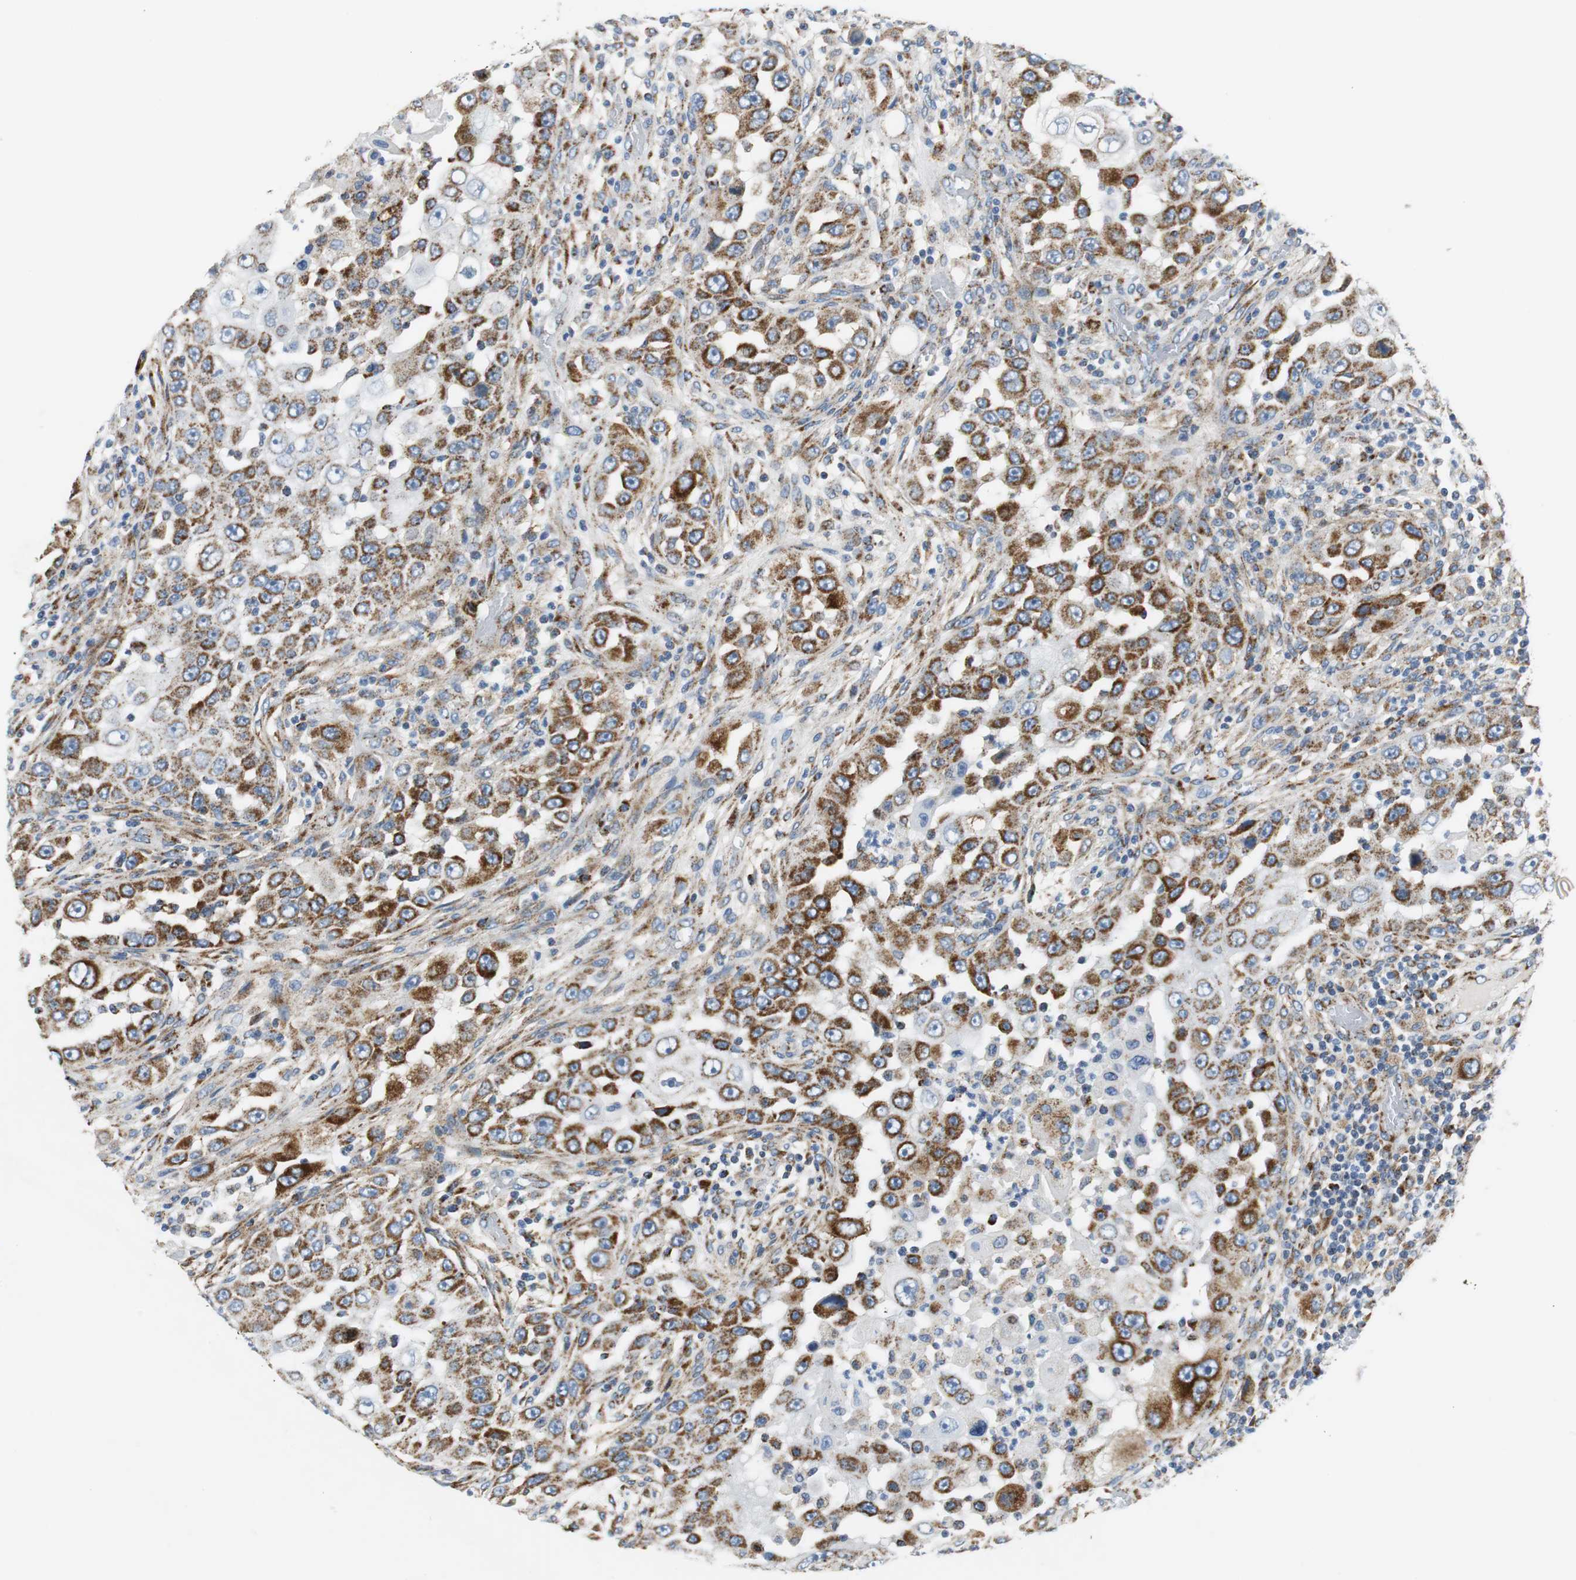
{"staining": {"intensity": "strong", "quantity": ">75%", "location": "cytoplasmic/membranous"}, "tissue": "head and neck cancer", "cell_type": "Tumor cells", "image_type": "cancer", "snomed": [{"axis": "morphology", "description": "Carcinoma, NOS"}, {"axis": "topography", "description": "Head-Neck"}], "caption": "IHC (DAB (3,3'-diaminobenzidine)) staining of human head and neck cancer (carcinoma) exhibits strong cytoplasmic/membranous protein expression in approximately >75% of tumor cells.", "gene": "C1QTNF7", "patient": {"sex": "male", "age": 87}}